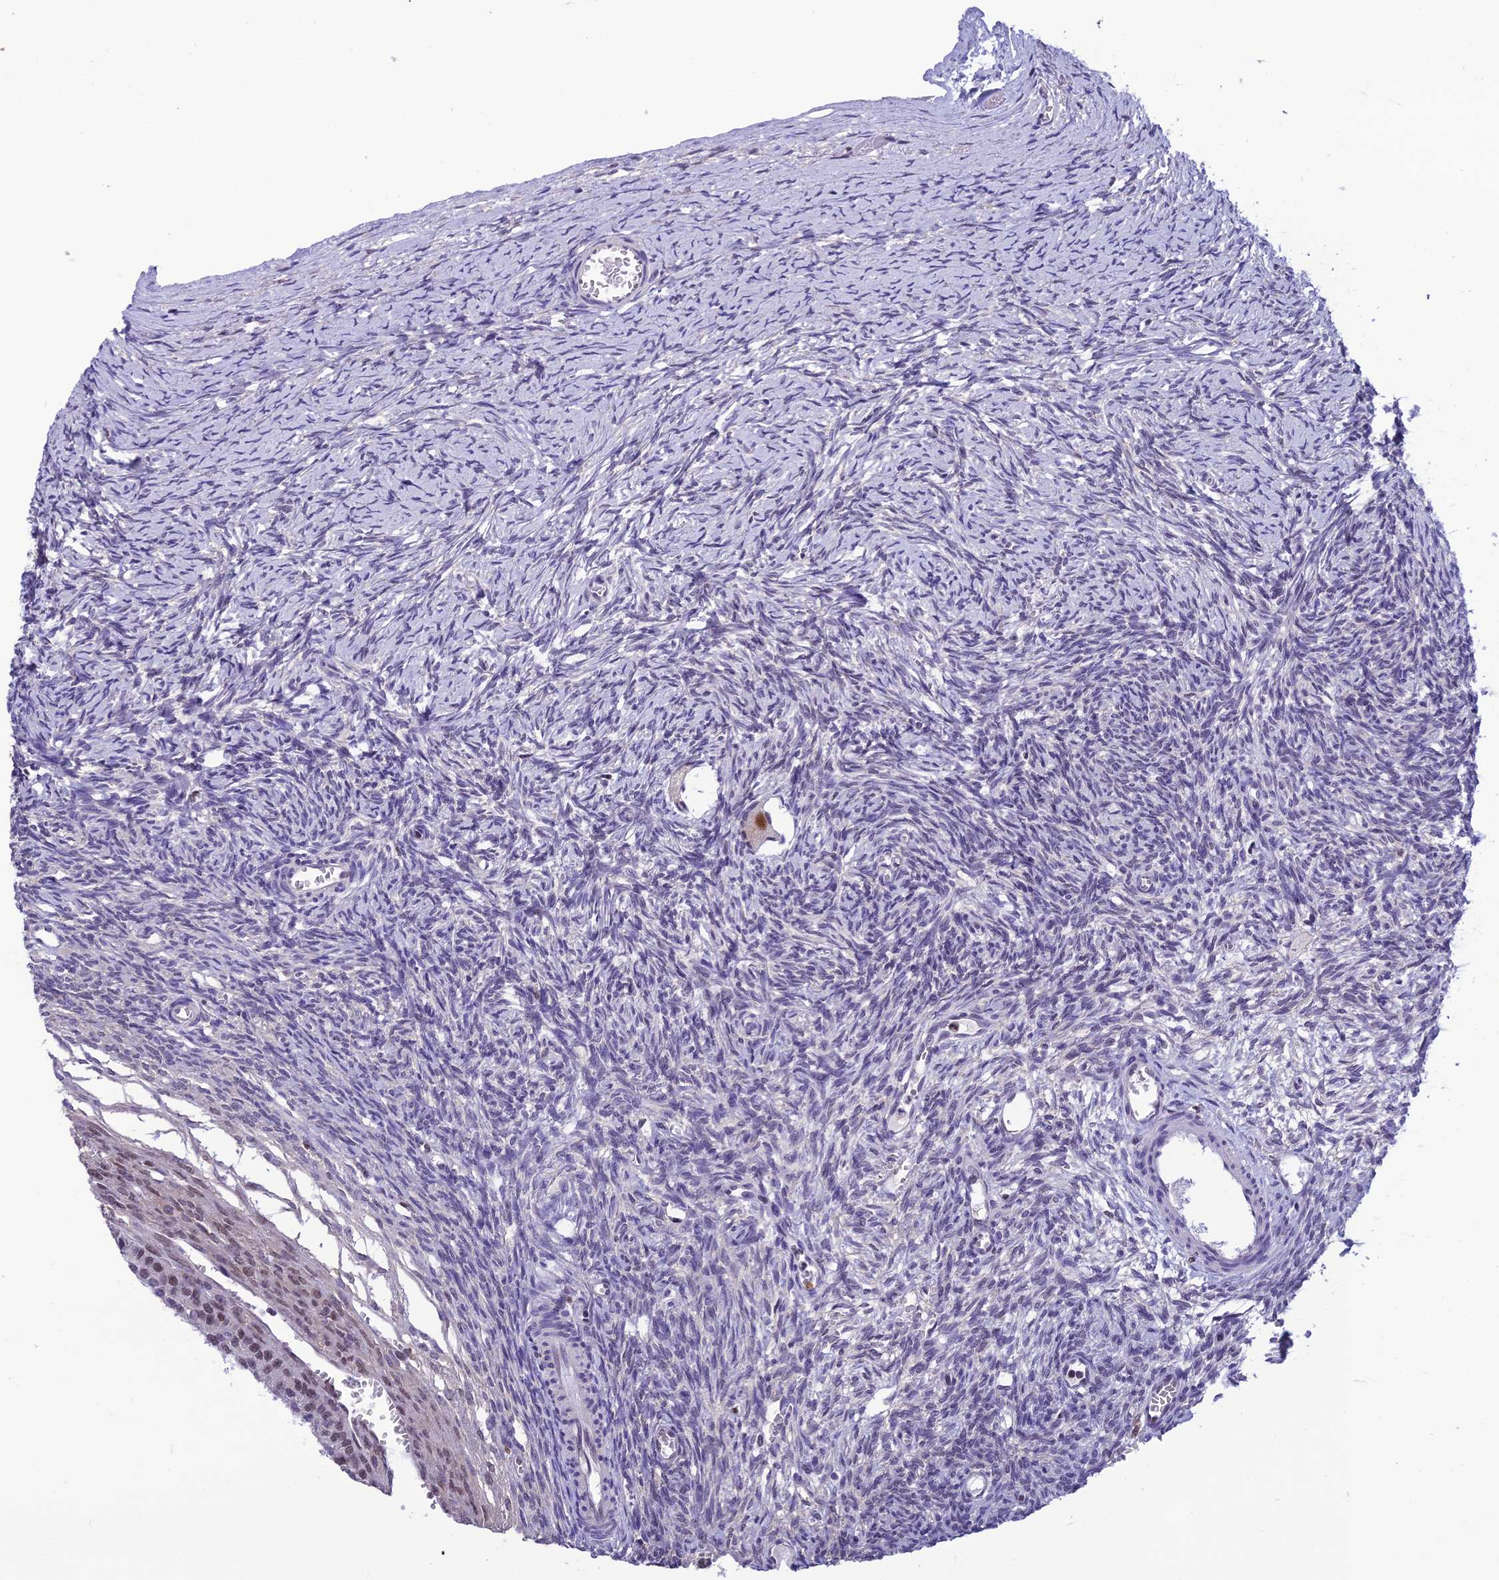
{"staining": {"intensity": "moderate", "quantity": "<25%", "location": "cytoplasmic/membranous"}, "tissue": "ovary", "cell_type": "Follicle cells", "image_type": "normal", "snomed": [{"axis": "morphology", "description": "Normal tissue, NOS"}, {"axis": "topography", "description": "Ovary"}], "caption": "A low amount of moderate cytoplasmic/membranous staining is identified in approximately <25% of follicle cells in benign ovary.", "gene": "MIS12", "patient": {"sex": "female", "age": 39}}